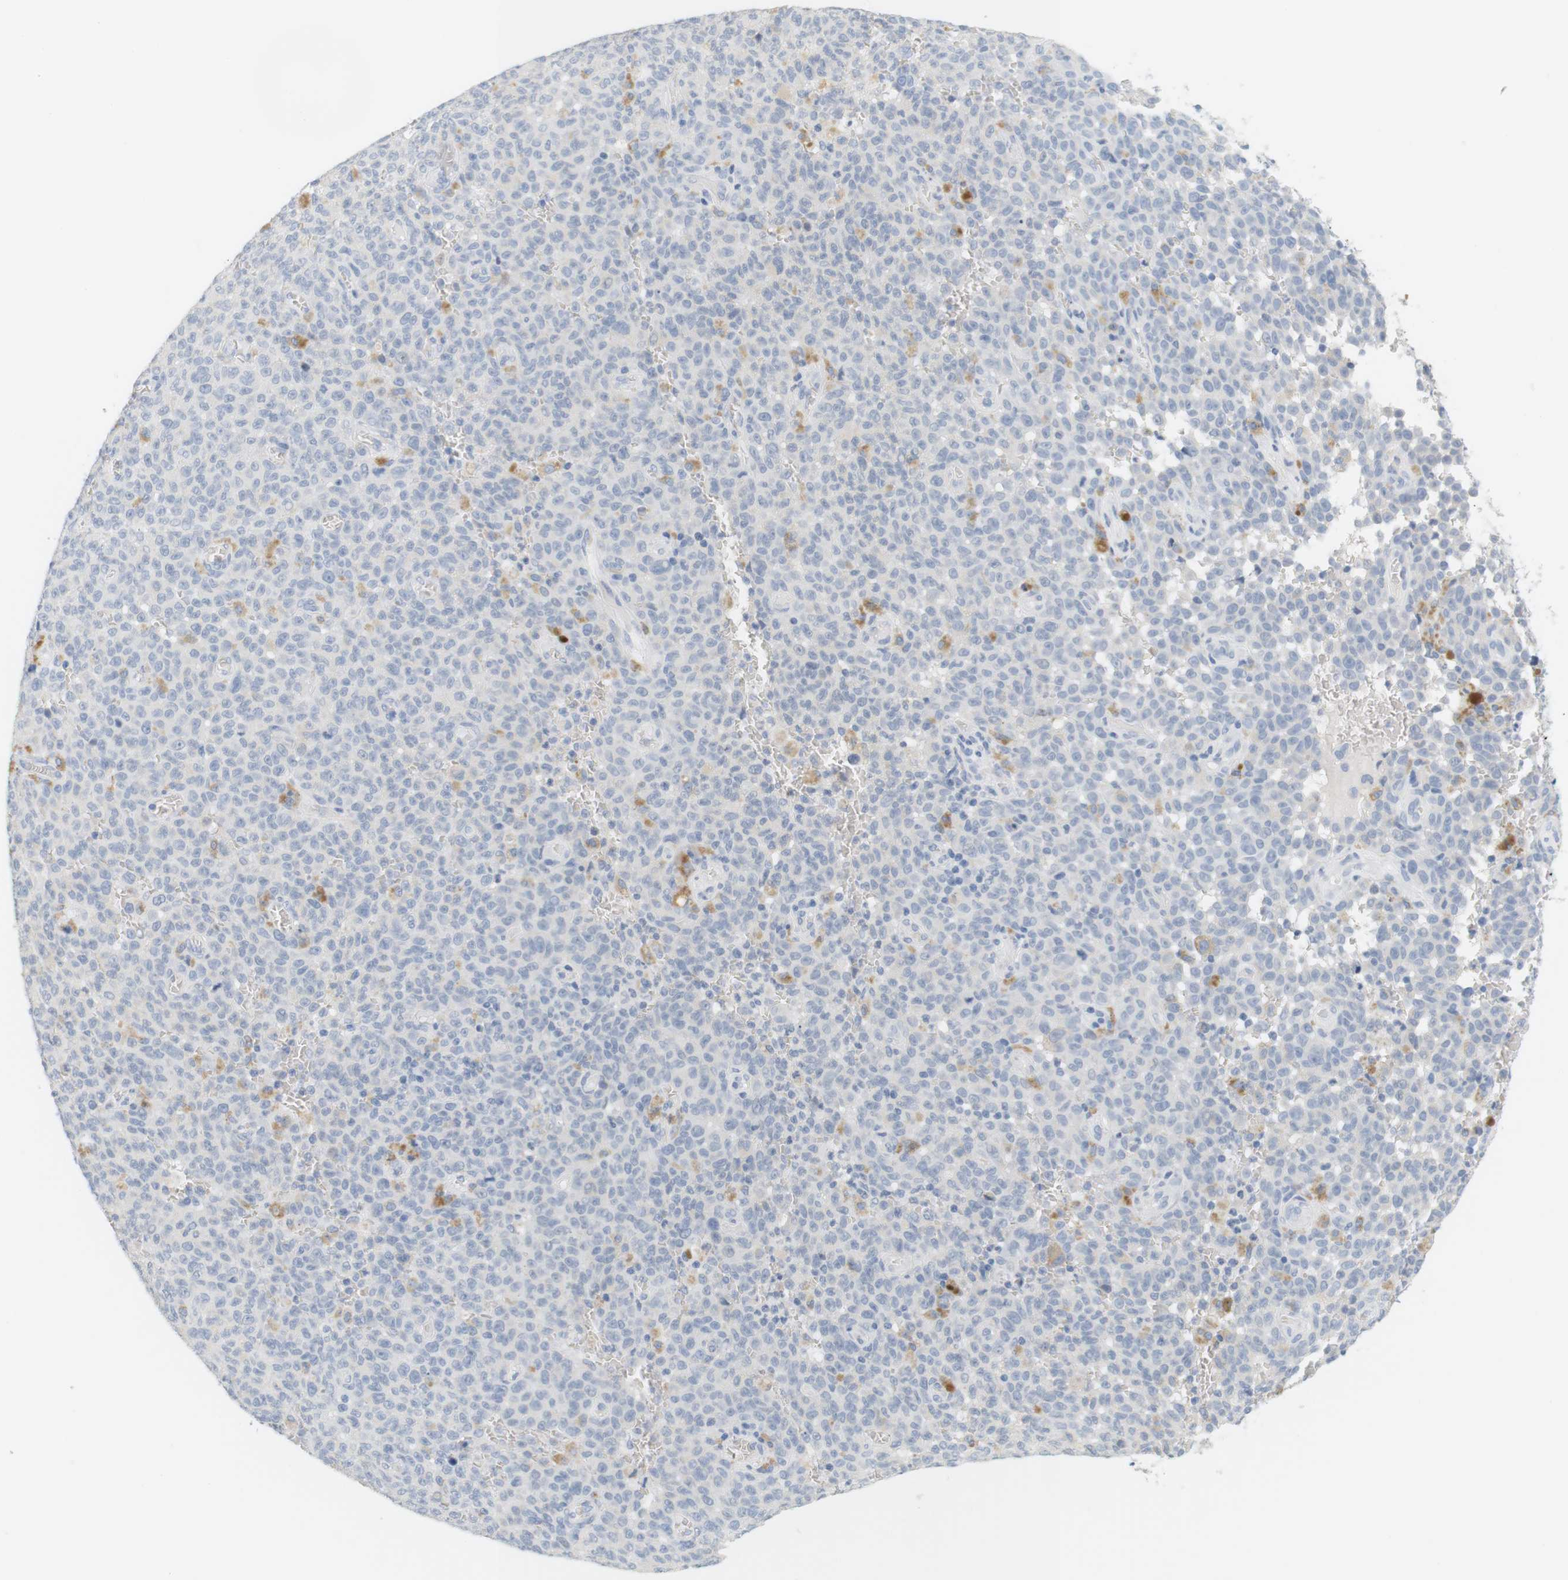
{"staining": {"intensity": "negative", "quantity": "none", "location": "none"}, "tissue": "melanoma", "cell_type": "Tumor cells", "image_type": "cancer", "snomed": [{"axis": "morphology", "description": "Malignant melanoma, NOS"}, {"axis": "topography", "description": "Skin"}], "caption": "DAB immunohistochemical staining of melanoma exhibits no significant staining in tumor cells.", "gene": "OPRM1", "patient": {"sex": "female", "age": 82}}